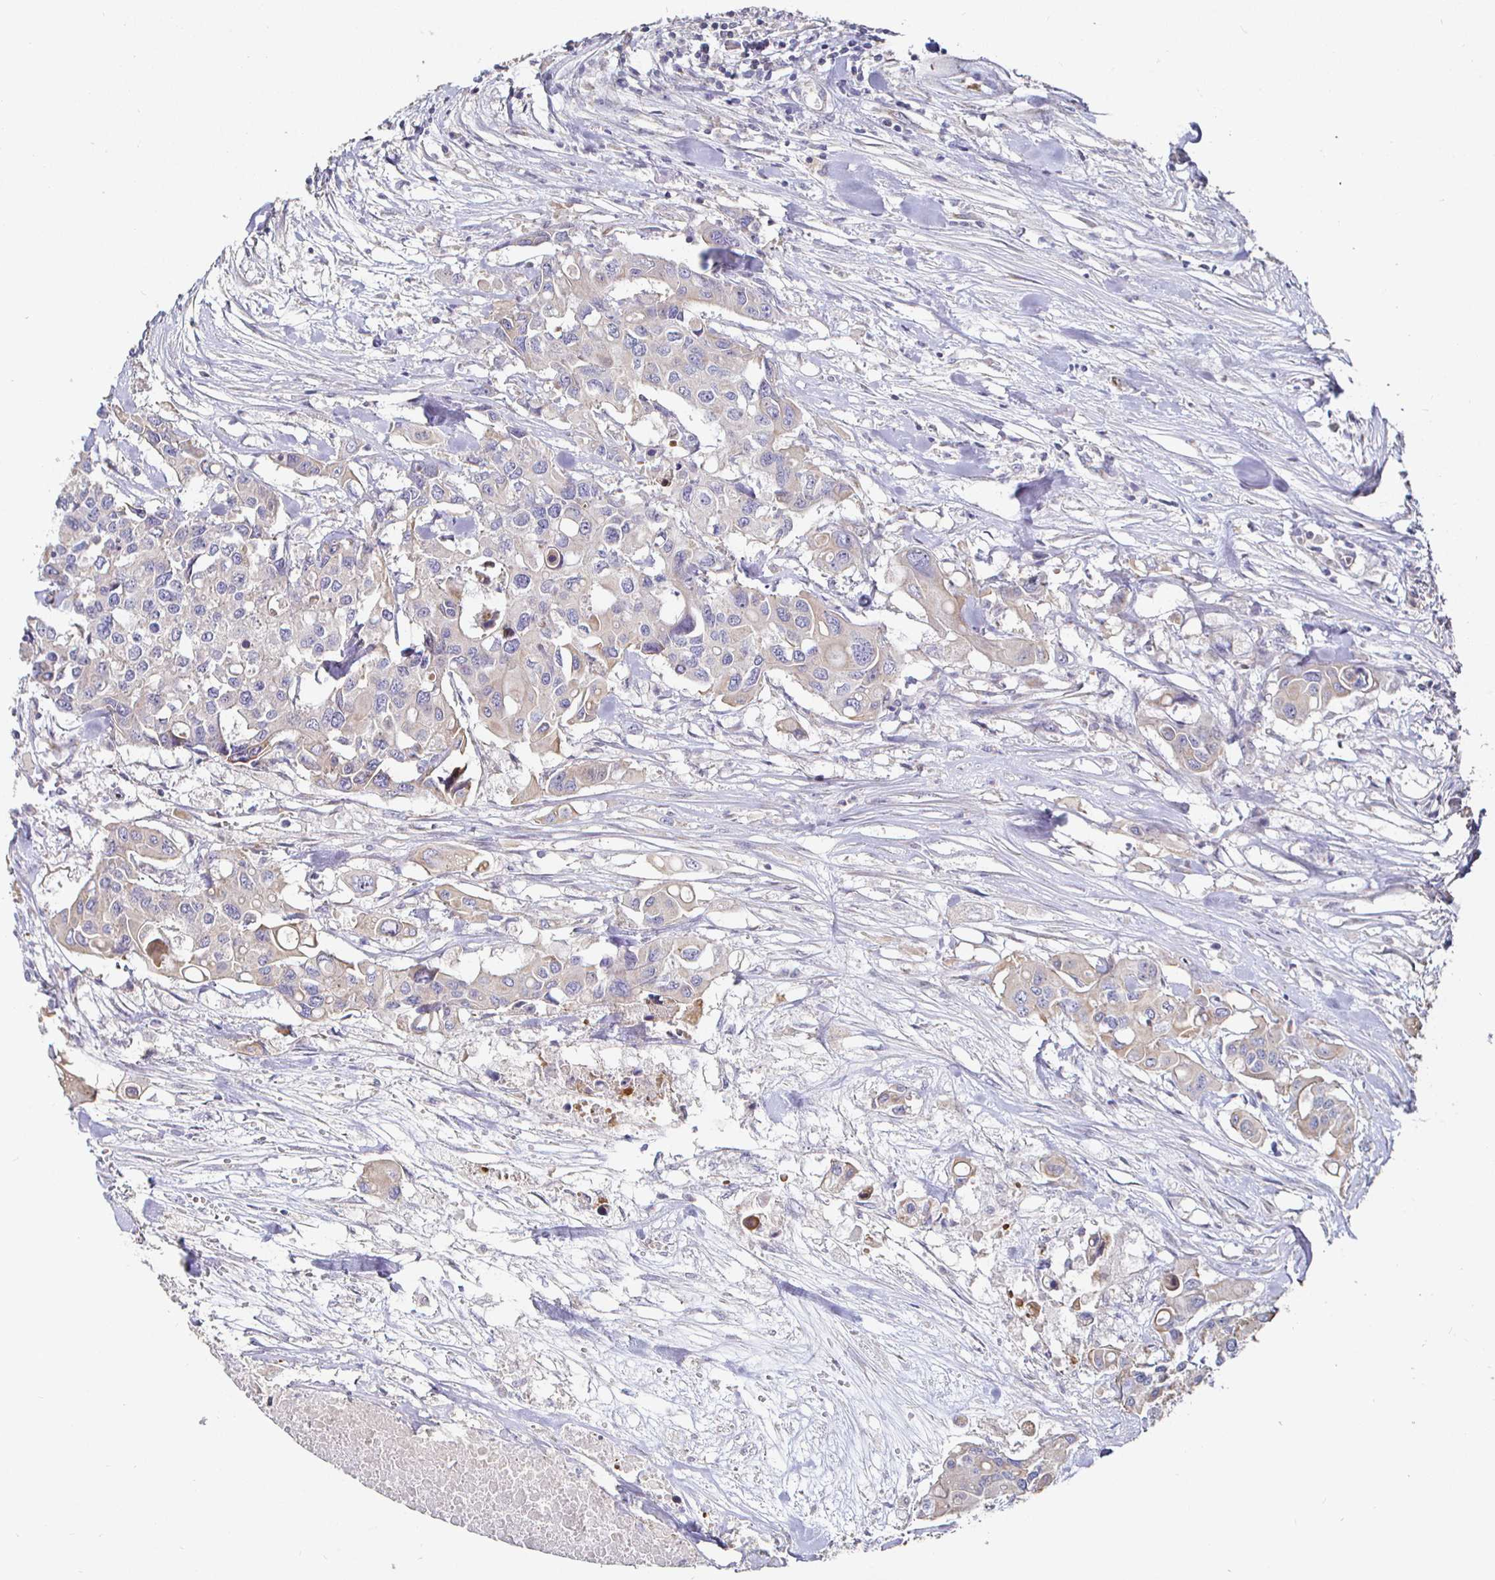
{"staining": {"intensity": "weak", "quantity": ">75%", "location": "cytoplasmic/membranous"}, "tissue": "colorectal cancer", "cell_type": "Tumor cells", "image_type": "cancer", "snomed": [{"axis": "morphology", "description": "Adenocarcinoma, NOS"}, {"axis": "topography", "description": "Colon"}], "caption": "DAB (3,3'-diaminobenzidine) immunohistochemical staining of colorectal cancer reveals weak cytoplasmic/membranous protein expression in approximately >75% of tumor cells.", "gene": "NRSN1", "patient": {"sex": "male", "age": 77}}